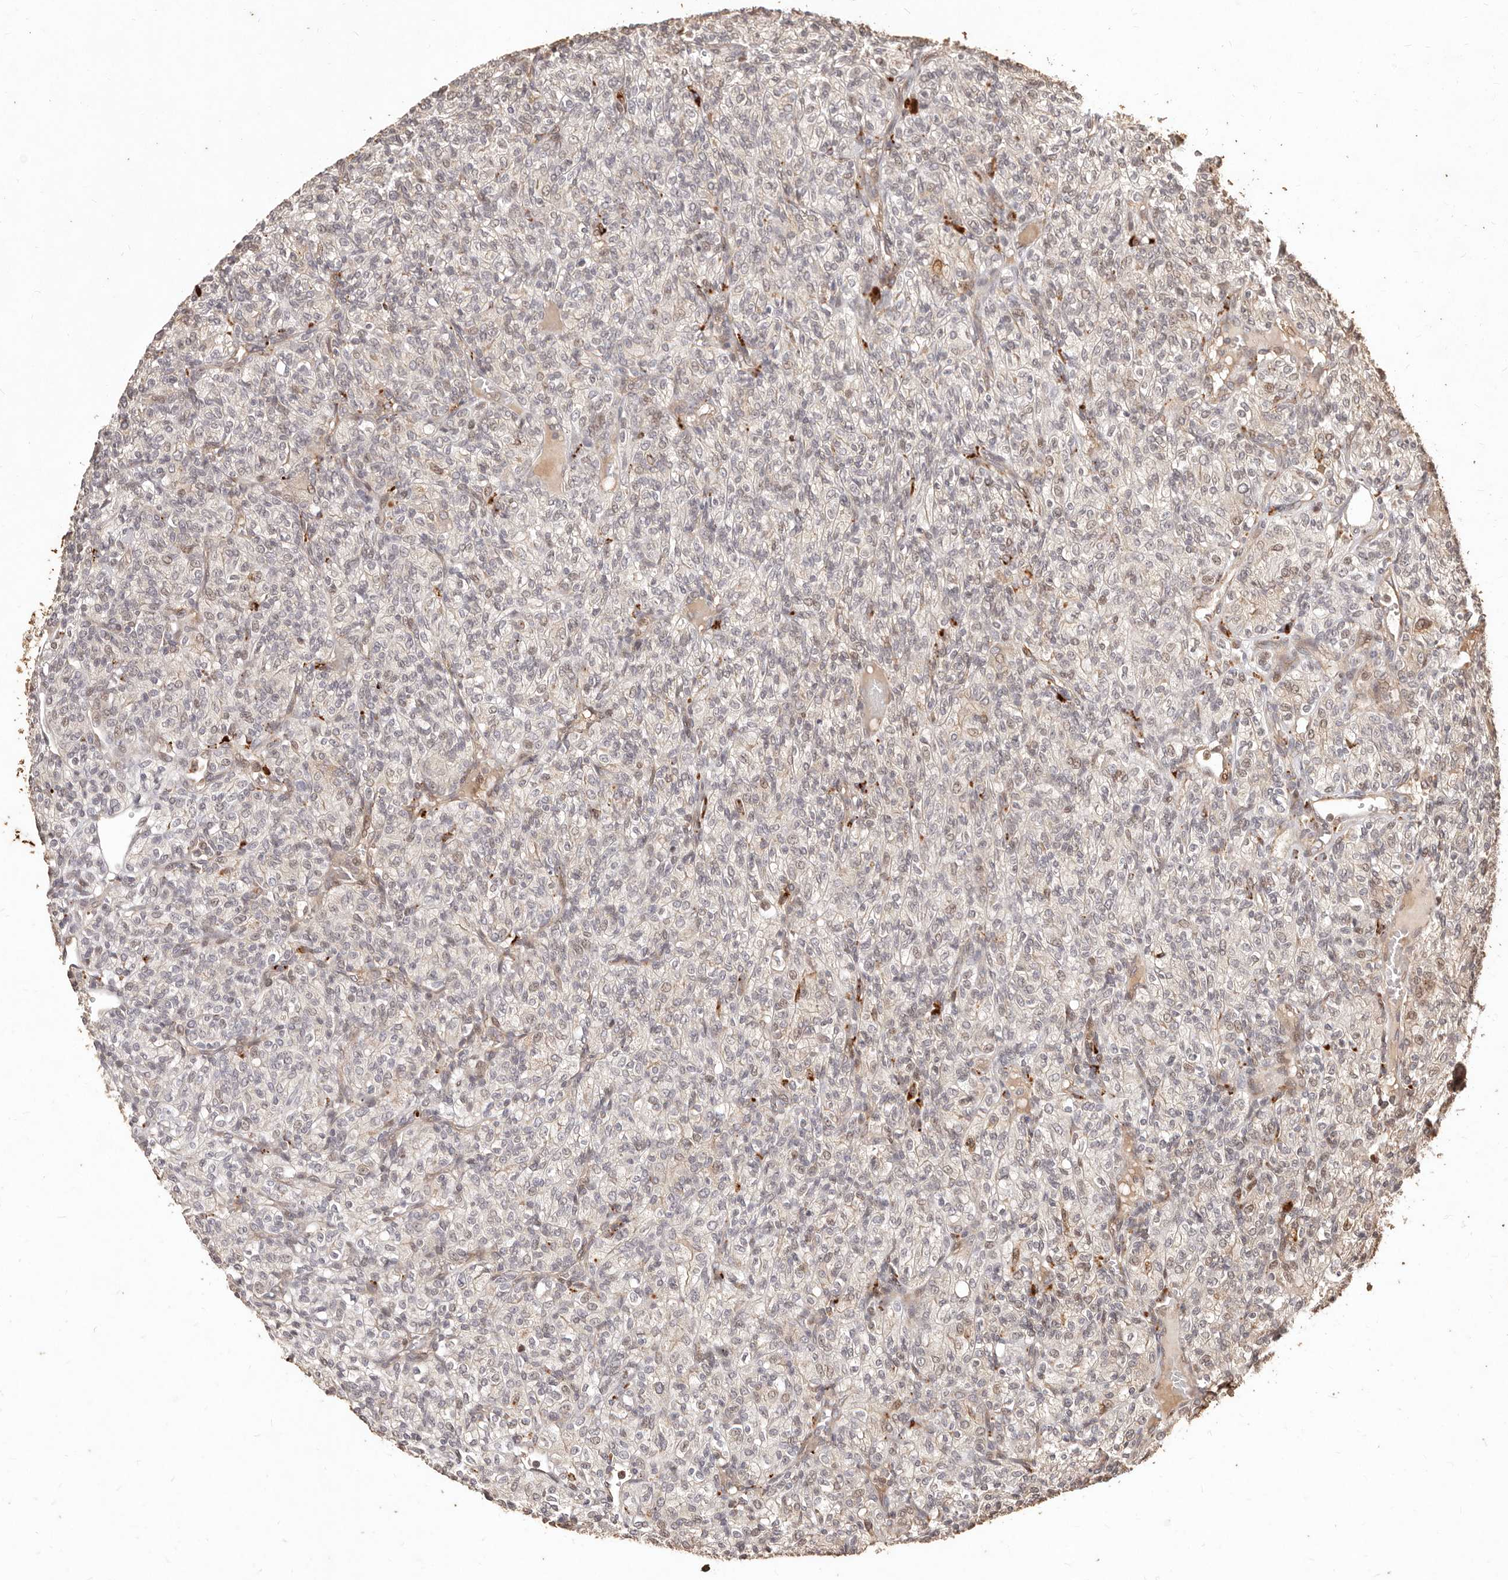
{"staining": {"intensity": "negative", "quantity": "none", "location": "none"}, "tissue": "renal cancer", "cell_type": "Tumor cells", "image_type": "cancer", "snomed": [{"axis": "morphology", "description": "Adenocarcinoma, NOS"}, {"axis": "topography", "description": "Kidney"}], "caption": "A micrograph of renal cancer (adenocarcinoma) stained for a protein displays no brown staining in tumor cells.", "gene": "KIF9", "patient": {"sex": "male", "age": 77}}